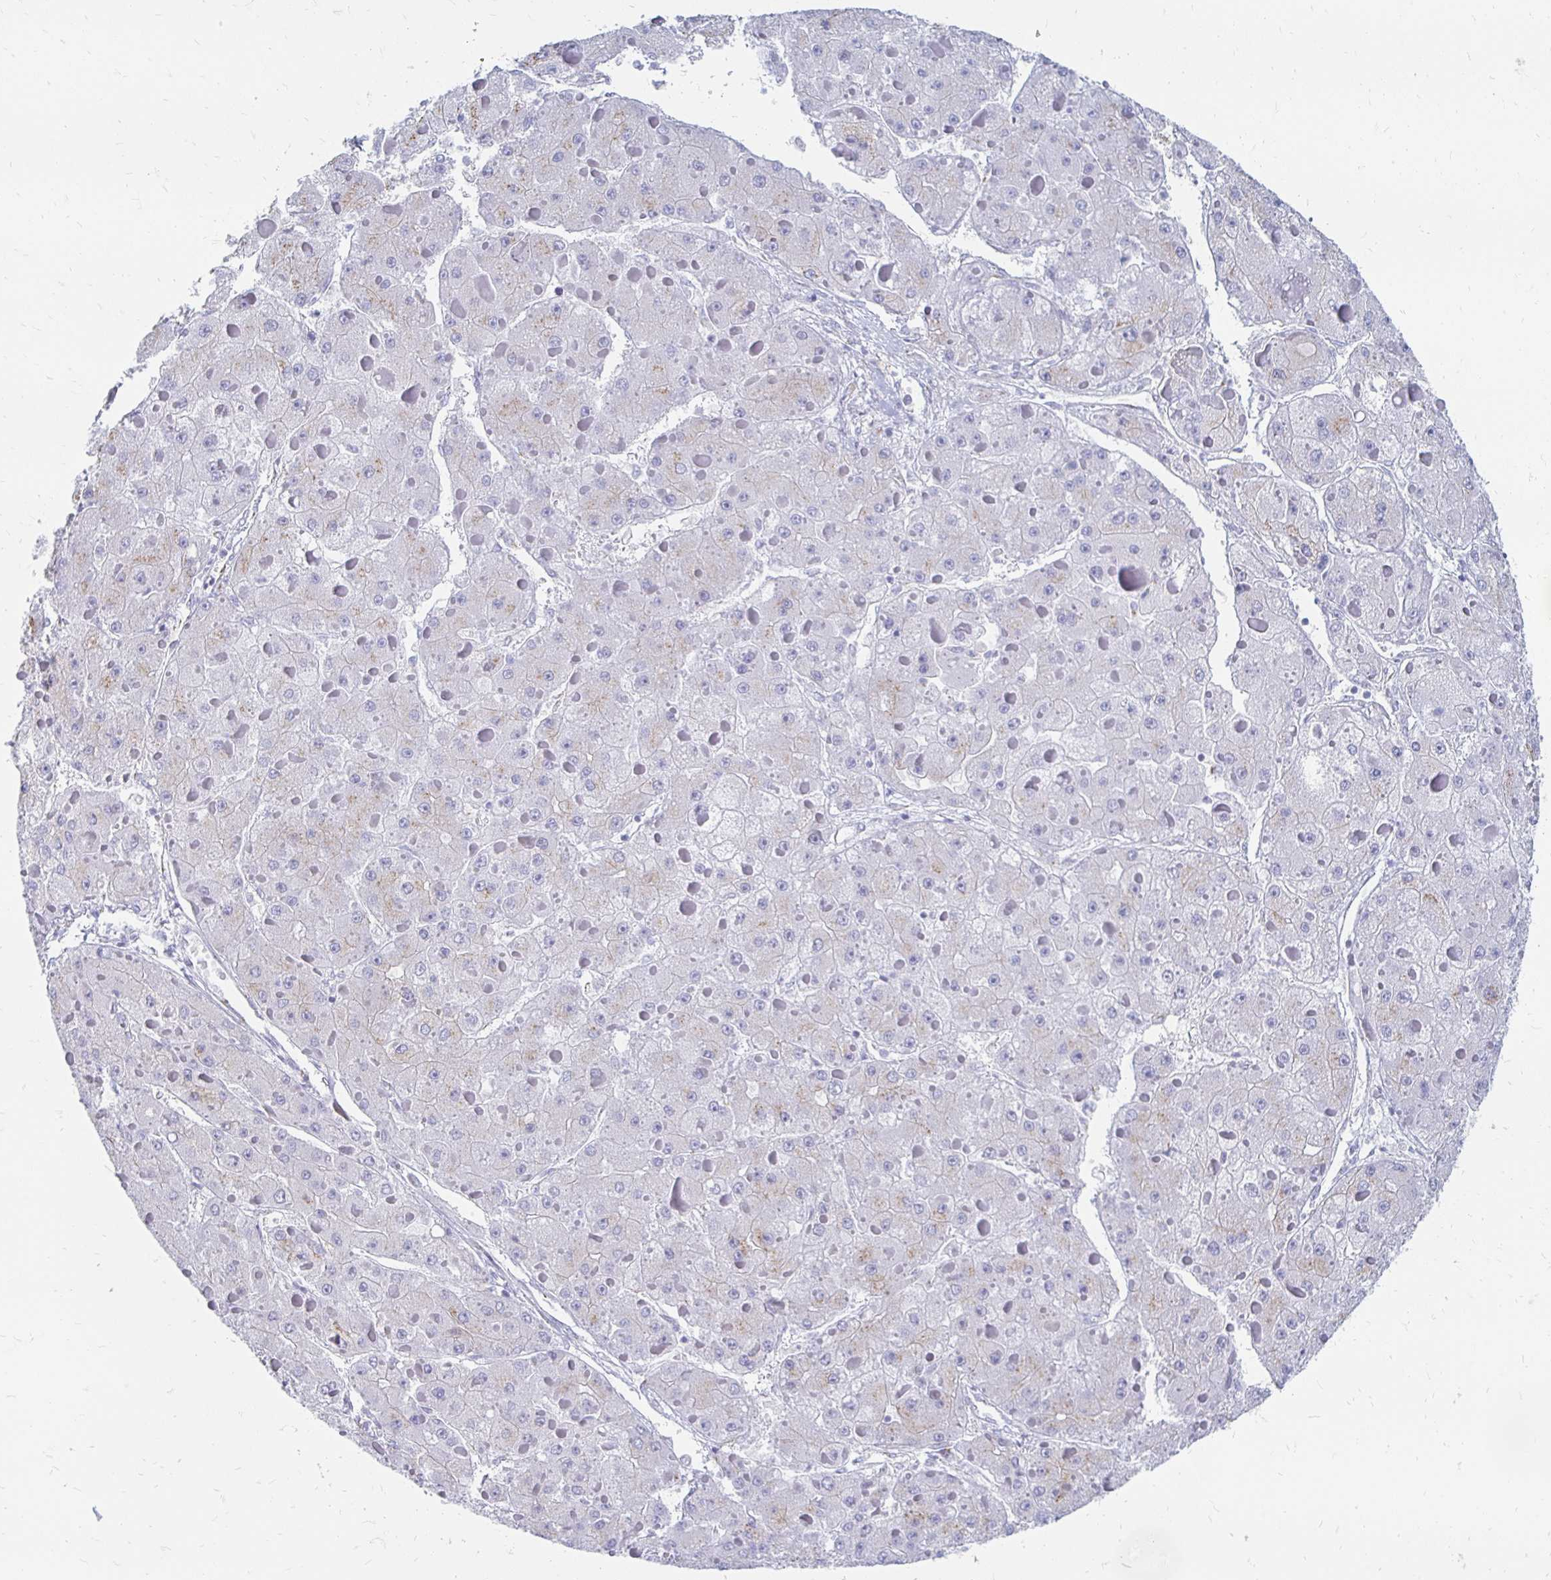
{"staining": {"intensity": "weak", "quantity": "<25%", "location": "cytoplasmic/membranous"}, "tissue": "liver cancer", "cell_type": "Tumor cells", "image_type": "cancer", "snomed": [{"axis": "morphology", "description": "Carcinoma, Hepatocellular, NOS"}, {"axis": "topography", "description": "Liver"}], "caption": "DAB immunohistochemical staining of human hepatocellular carcinoma (liver) displays no significant positivity in tumor cells.", "gene": "PAGE4", "patient": {"sex": "female", "age": 73}}